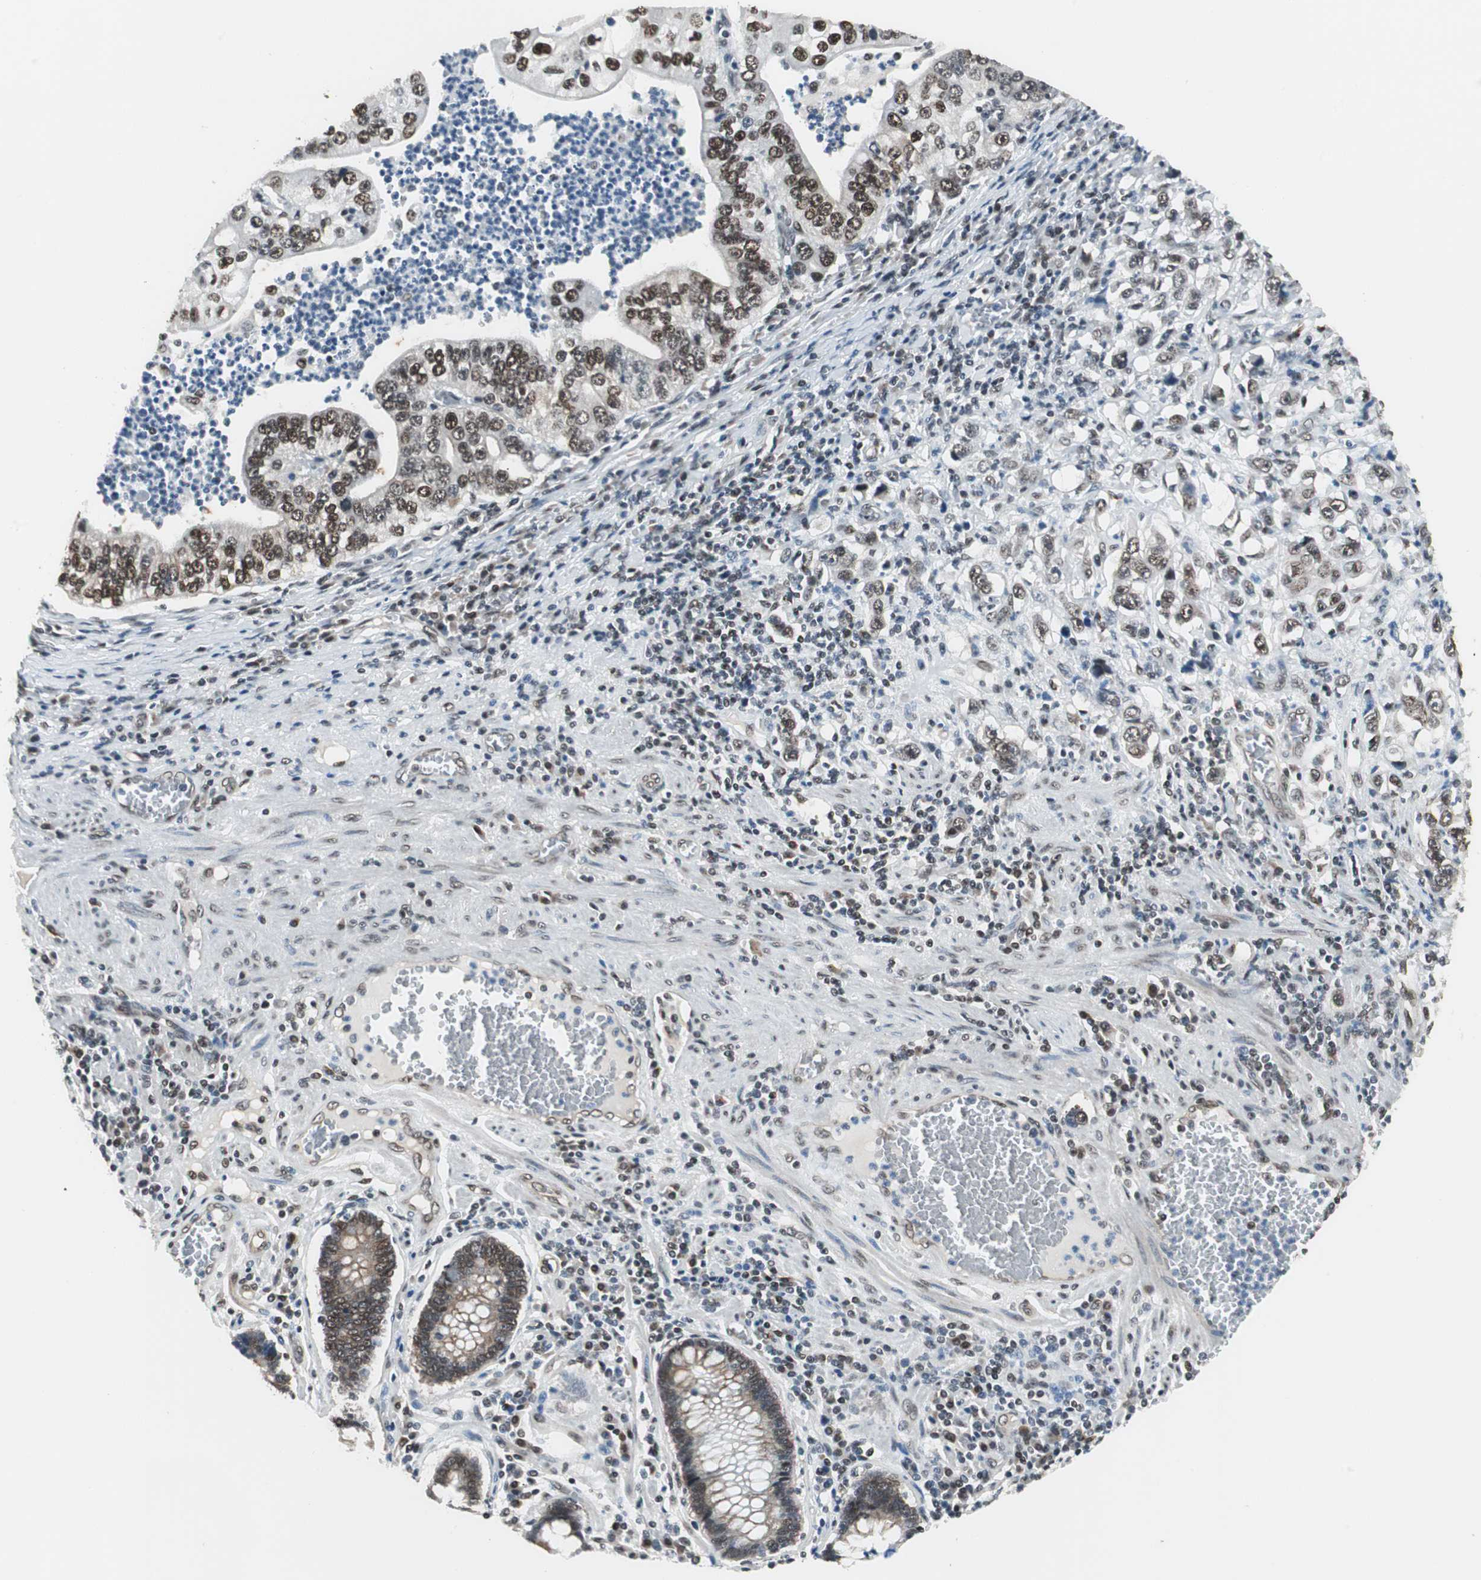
{"staining": {"intensity": "strong", "quantity": ">75%", "location": "nuclear"}, "tissue": "stomach cancer", "cell_type": "Tumor cells", "image_type": "cancer", "snomed": [{"axis": "morphology", "description": "Adenocarcinoma, NOS"}, {"axis": "topography", "description": "Stomach, lower"}], "caption": "Protein staining demonstrates strong nuclear staining in approximately >75% of tumor cells in stomach cancer (adenocarcinoma).", "gene": "ZBTB17", "patient": {"sex": "female", "age": 72}}